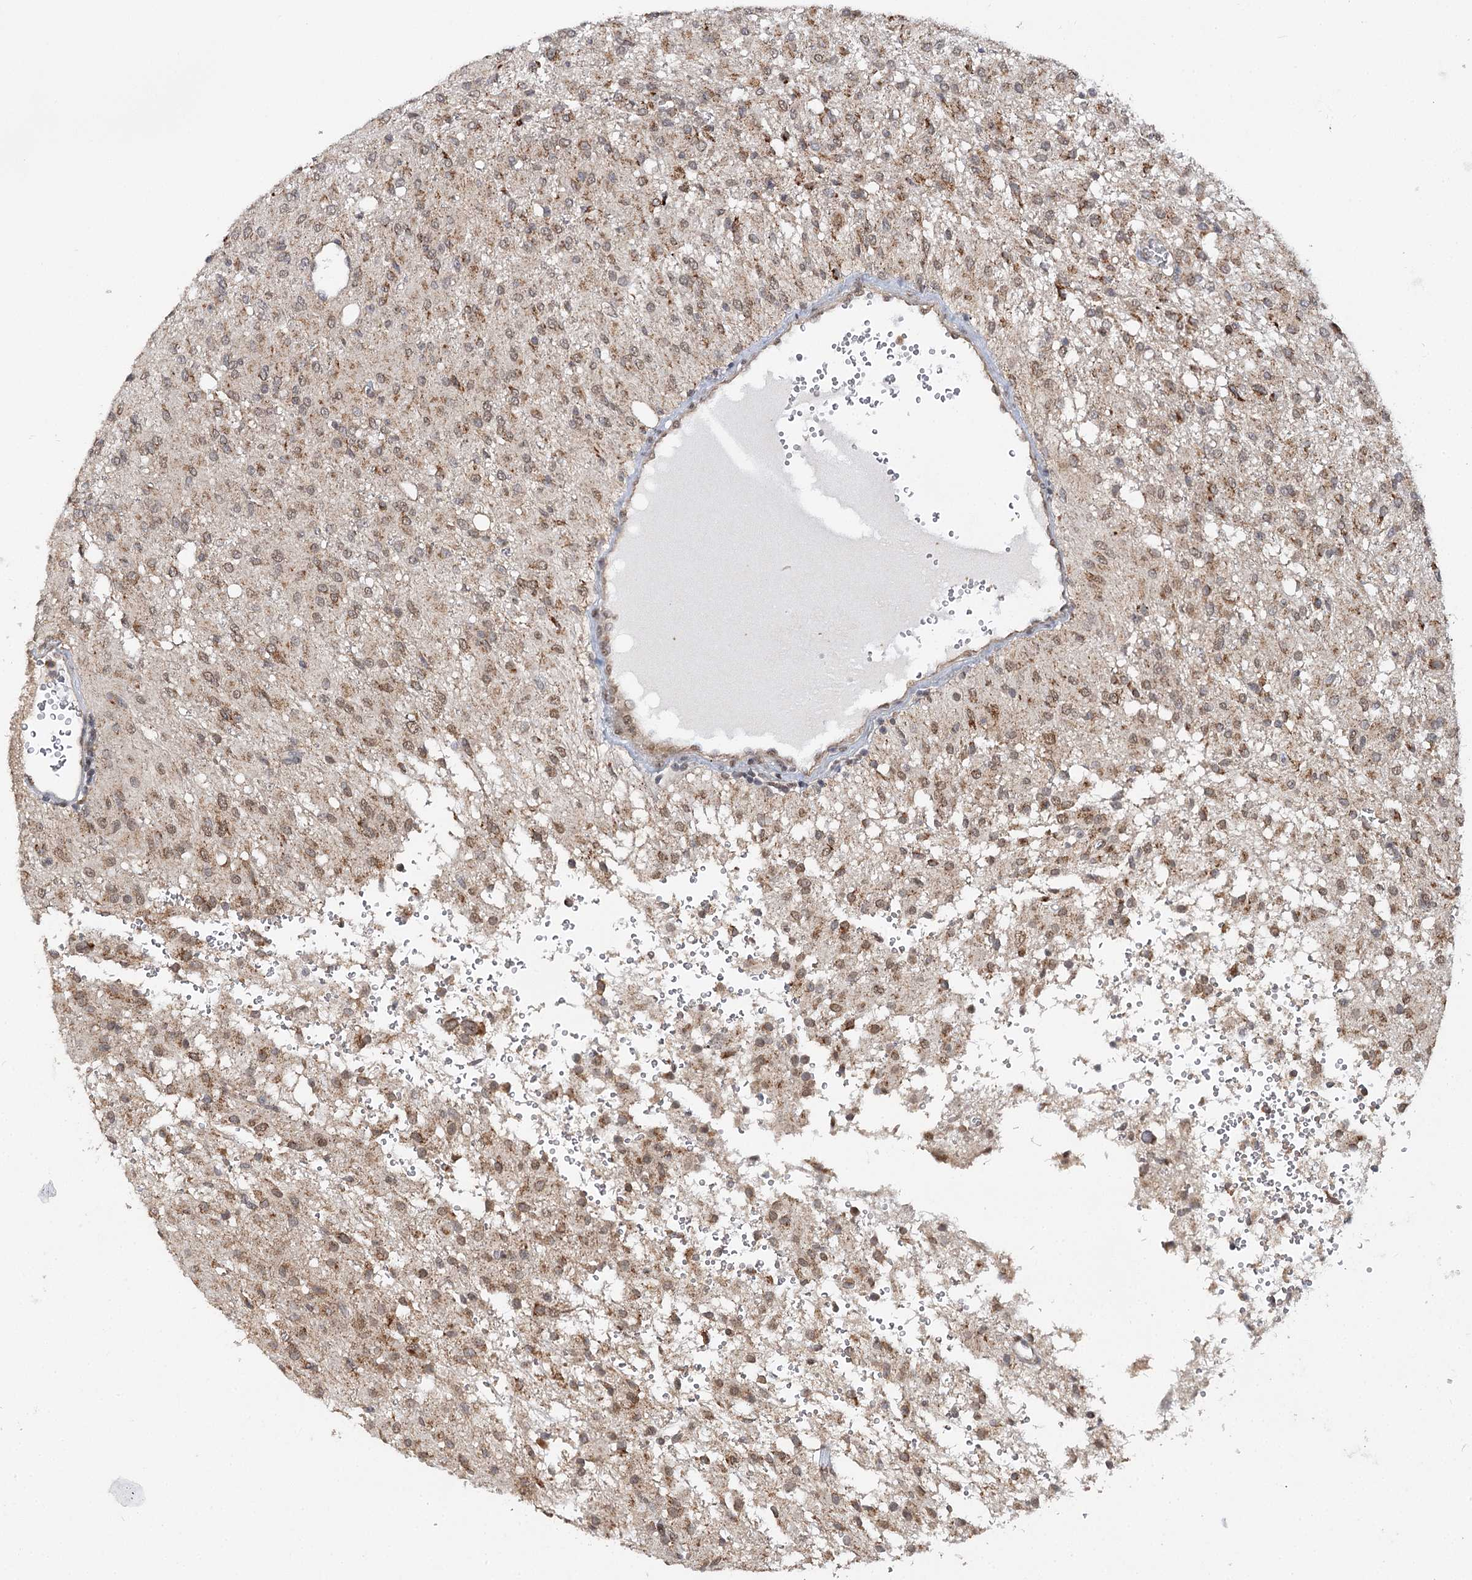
{"staining": {"intensity": "weak", "quantity": ">75%", "location": "cytoplasmic/membranous"}, "tissue": "glioma", "cell_type": "Tumor cells", "image_type": "cancer", "snomed": [{"axis": "morphology", "description": "Glioma, malignant, High grade"}, {"axis": "topography", "description": "Brain"}], "caption": "Brown immunohistochemical staining in malignant glioma (high-grade) displays weak cytoplasmic/membranous expression in approximately >75% of tumor cells.", "gene": "ZNRF3", "patient": {"sex": "female", "age": 59}}